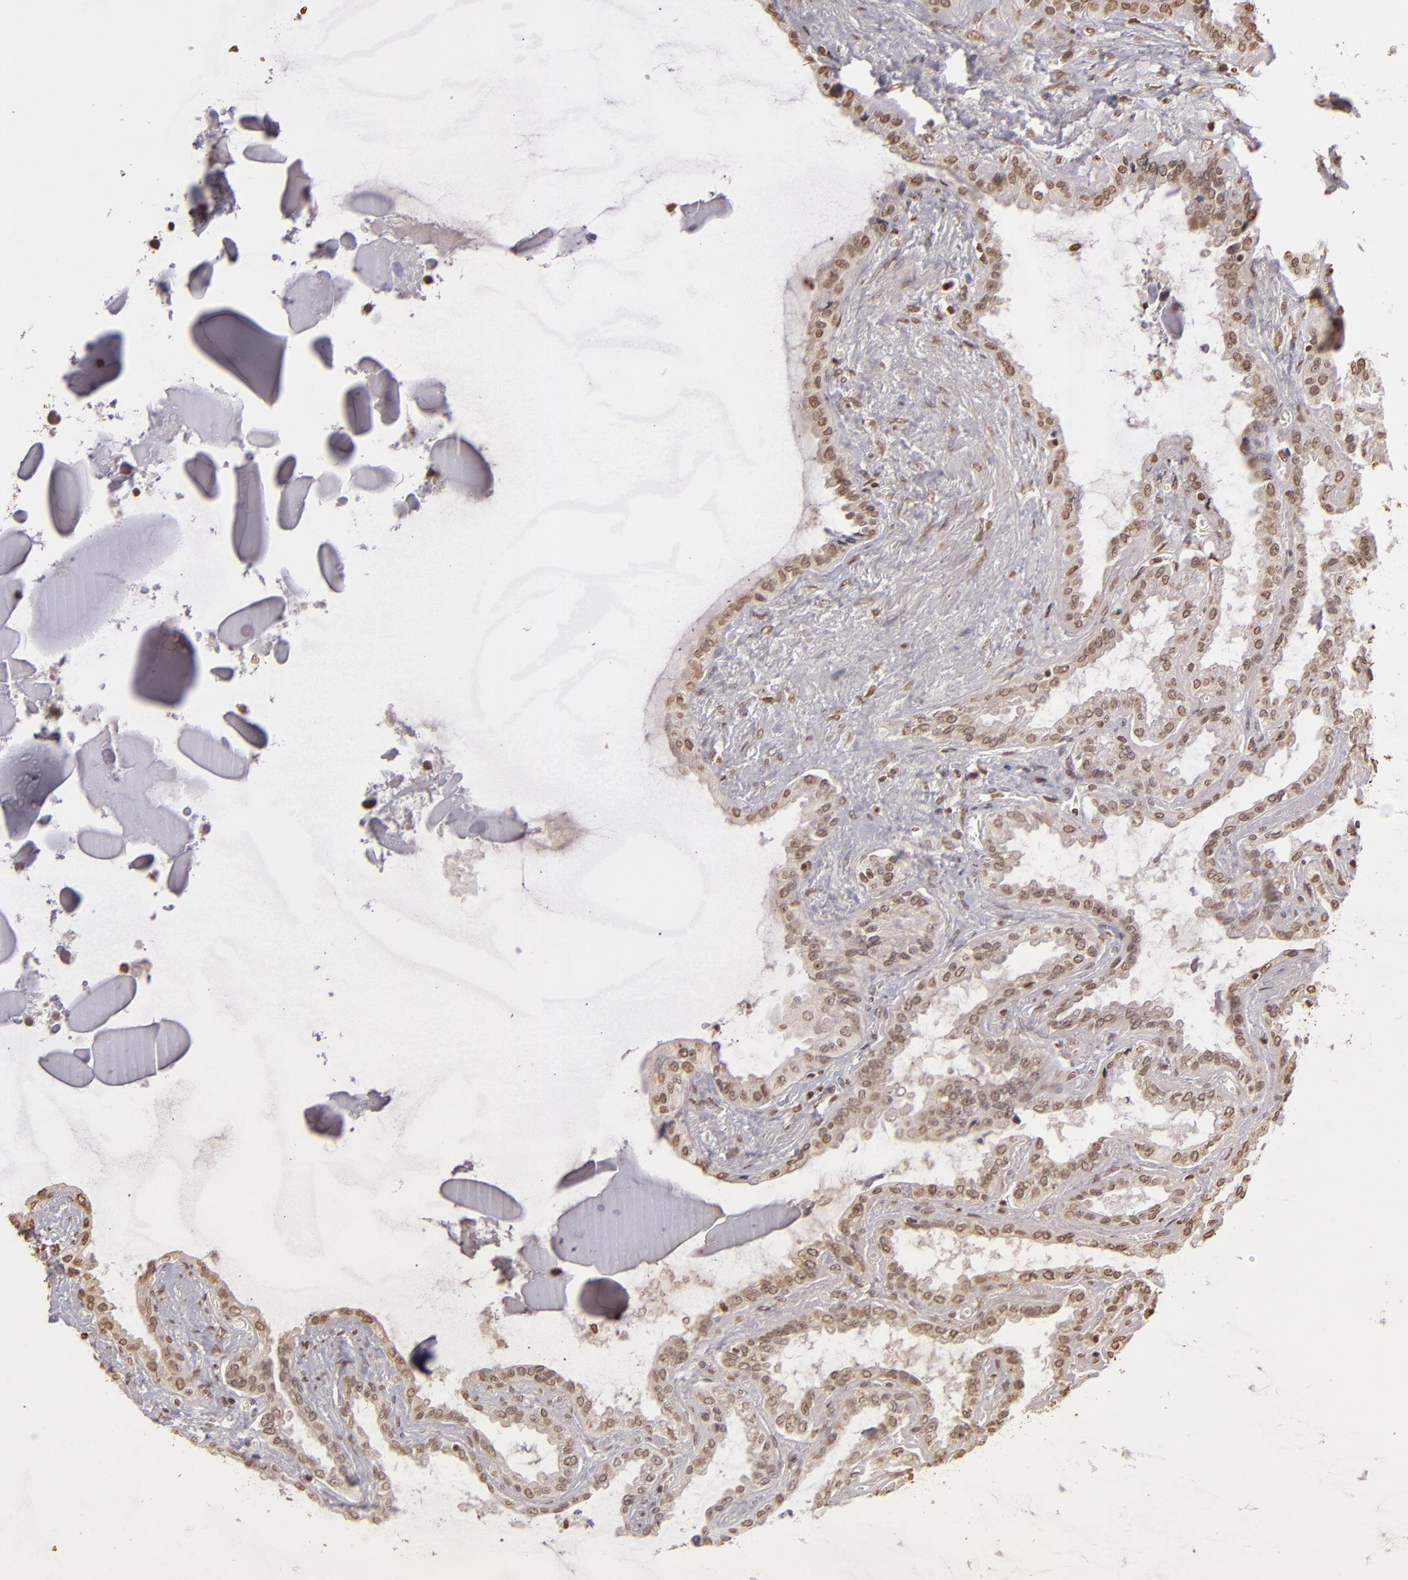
{"staining": {"intensity": "moderate", "quantity": ">75%", "location": "nuclear"}, "tissue": "seminal vesicle", "cell_type": "Glandular cells", "image_type": "normal", "snomed": [{"axis": "morphology", "description": "Normal tissue, NOS"}, {"axis": "morphology", "description": "Inflammation, NOS"}, {"axis": "topography", "description": "Urinary bladder"}, {"axis": "topography", "description": "Prostate"}, {"axis": "topography", "description": "Seminal veicle"}], "caption": "An image showing moderate nuclear expression in approximately >75% of glandular cells in normal seminal vesicle, as visualized by brown immunohistochemical staining.", "gene": "THRB", "patient": {"sex": "male", "age": 82}}